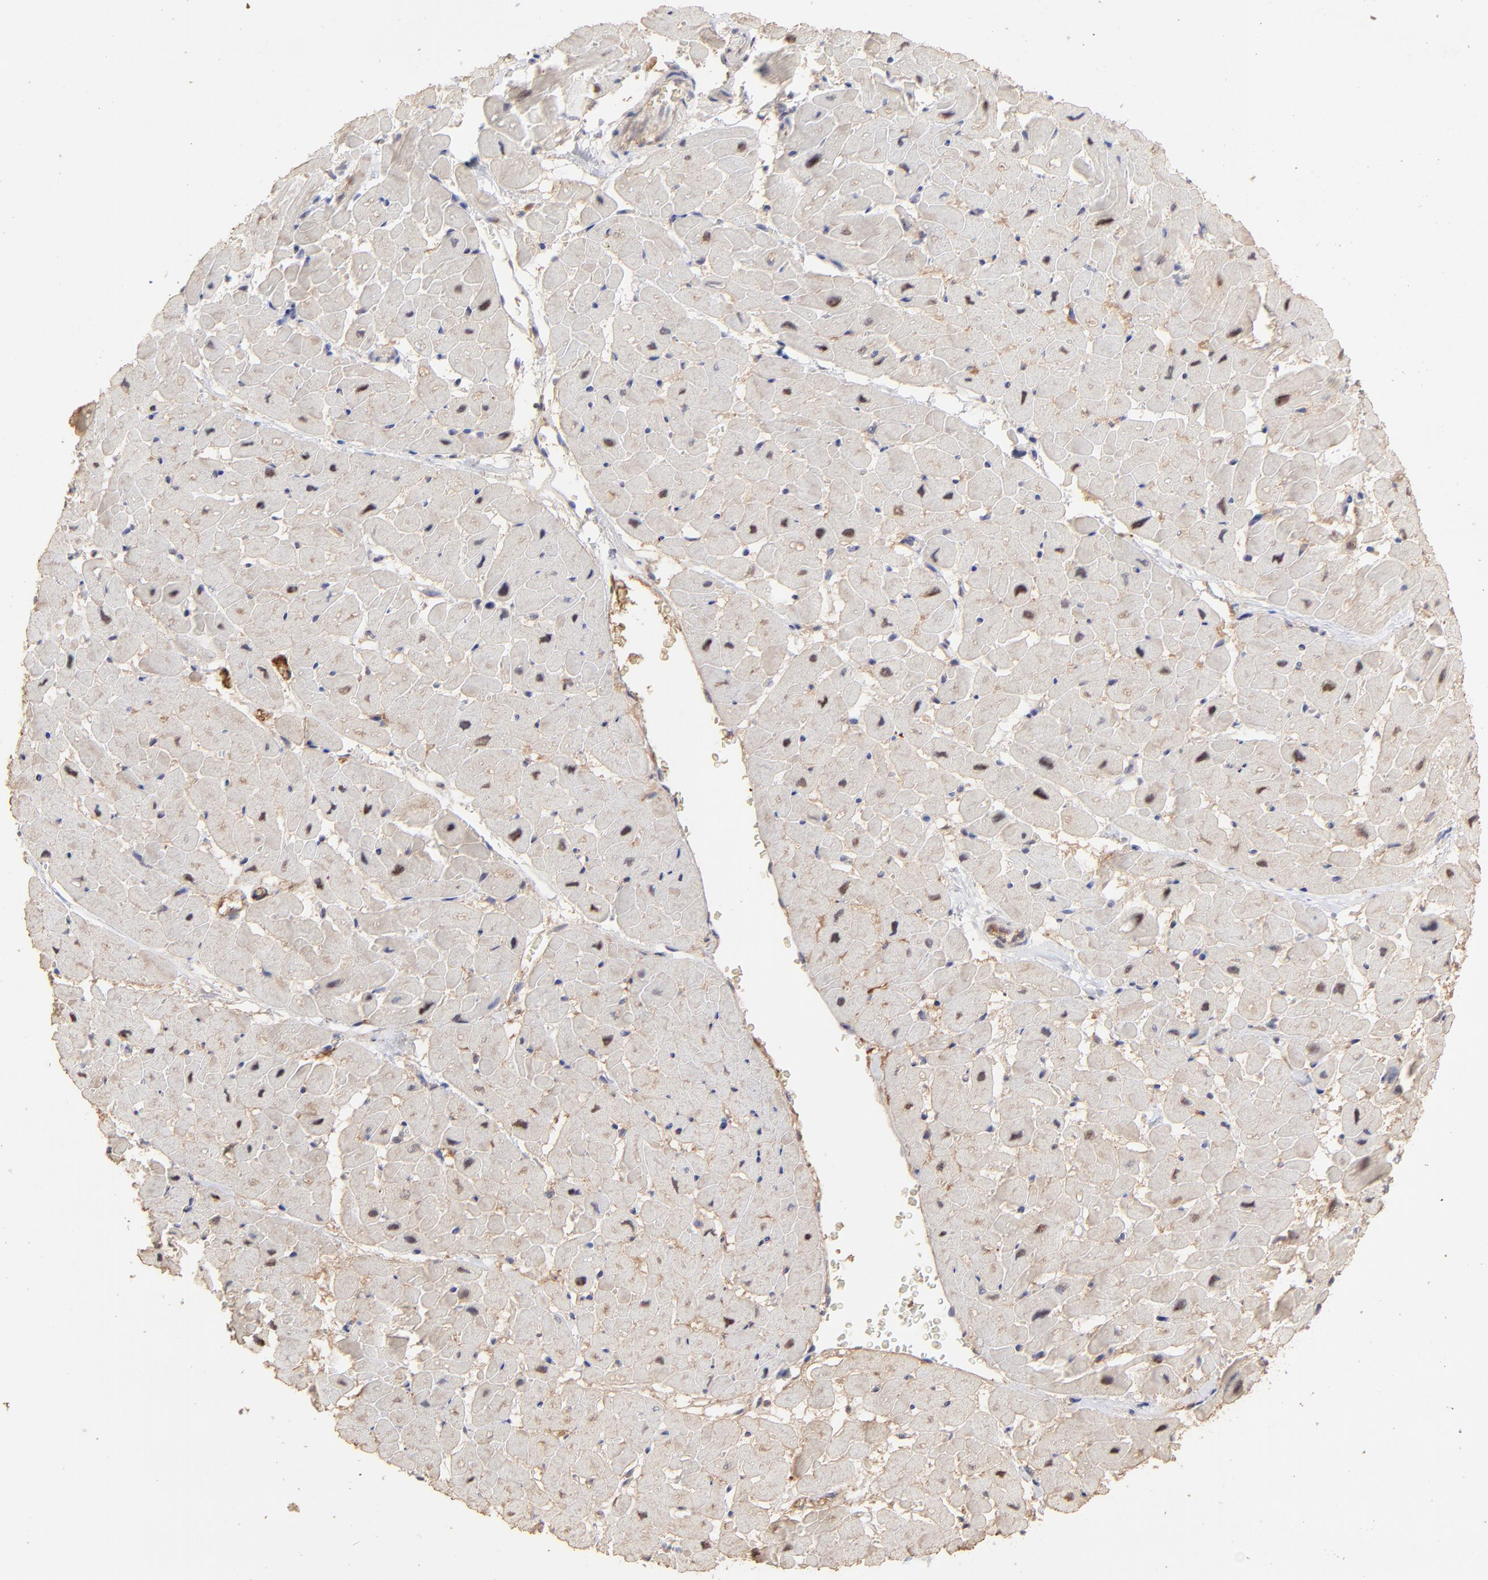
{"staining": {"intensity": "moderate", "quantity": "25%-75%", "location": "cytoplasmic/membranous,nuclear"}, "tissue": "heart muscle", "cell_type": "Cardiomyocytes", "image_type": "normal", "snomed": [{"axis": "morphology", "description": "Normal tissue, NOS"}, {"axis": "topography", "description": "Heart"}], "caption": "This histopathology image reveals immunohistochemistry (IHC) staining of unremarkable human heart muscle, with medium moderate cytoplasmic/membranous,nuclear expression in about 25%-75% of cardiomyocytes.", "gene": "PSMD14", "patient": {"sex": "male", "age": 45}}